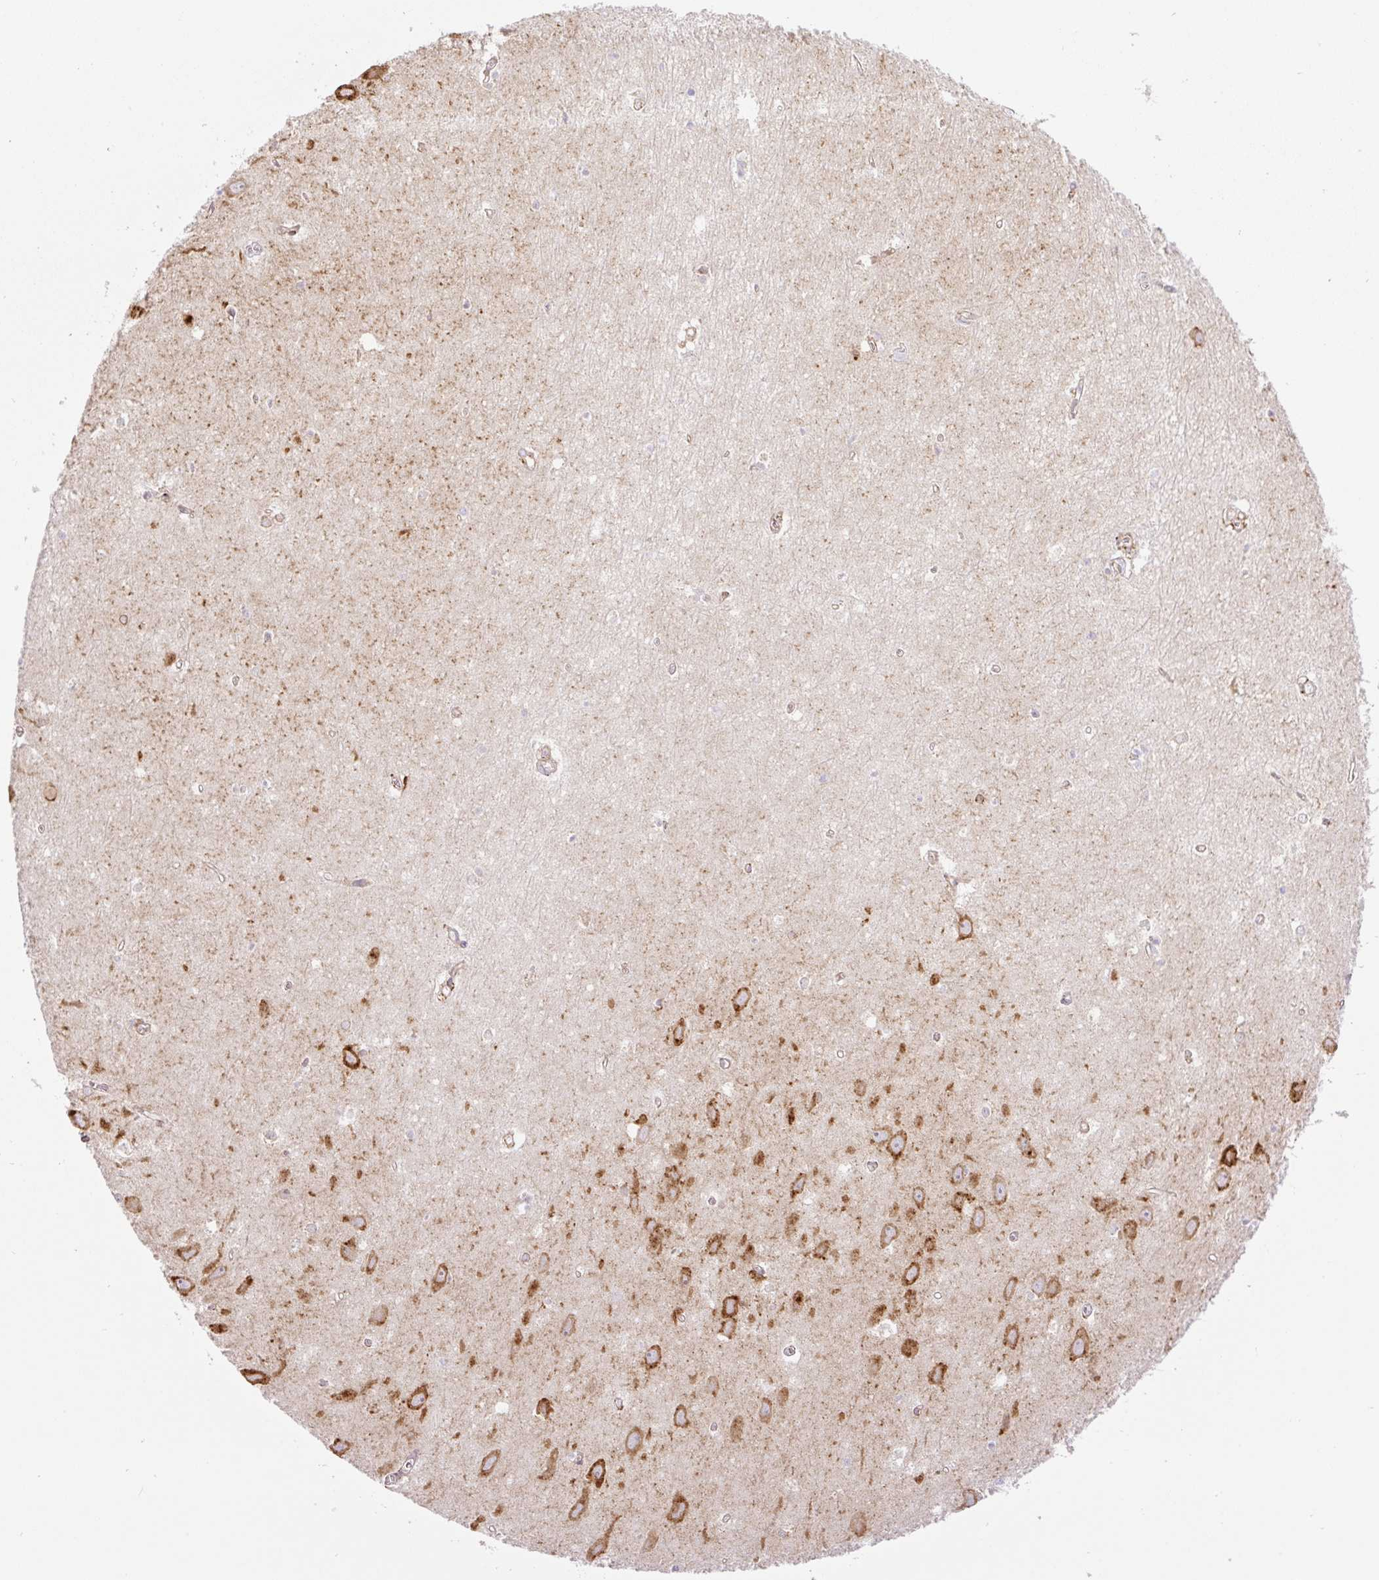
{"staining": {"intensity": "negative", "quantity": "none", "location": "none"}, "tissue": "hippocampus", "cell_type": "Glial cells", "image_type": "normal", "snomed": [{"axis": "morphology", "description": "Normal tissue, NOS"}, {"axis": "topography", "description": "Hippocampus"}], "caption": "Glial cells show no significant protein staining in unremarkable hippocampus.", "gene": "RAB30", "patient": {"sex": "female", "age": 64}}